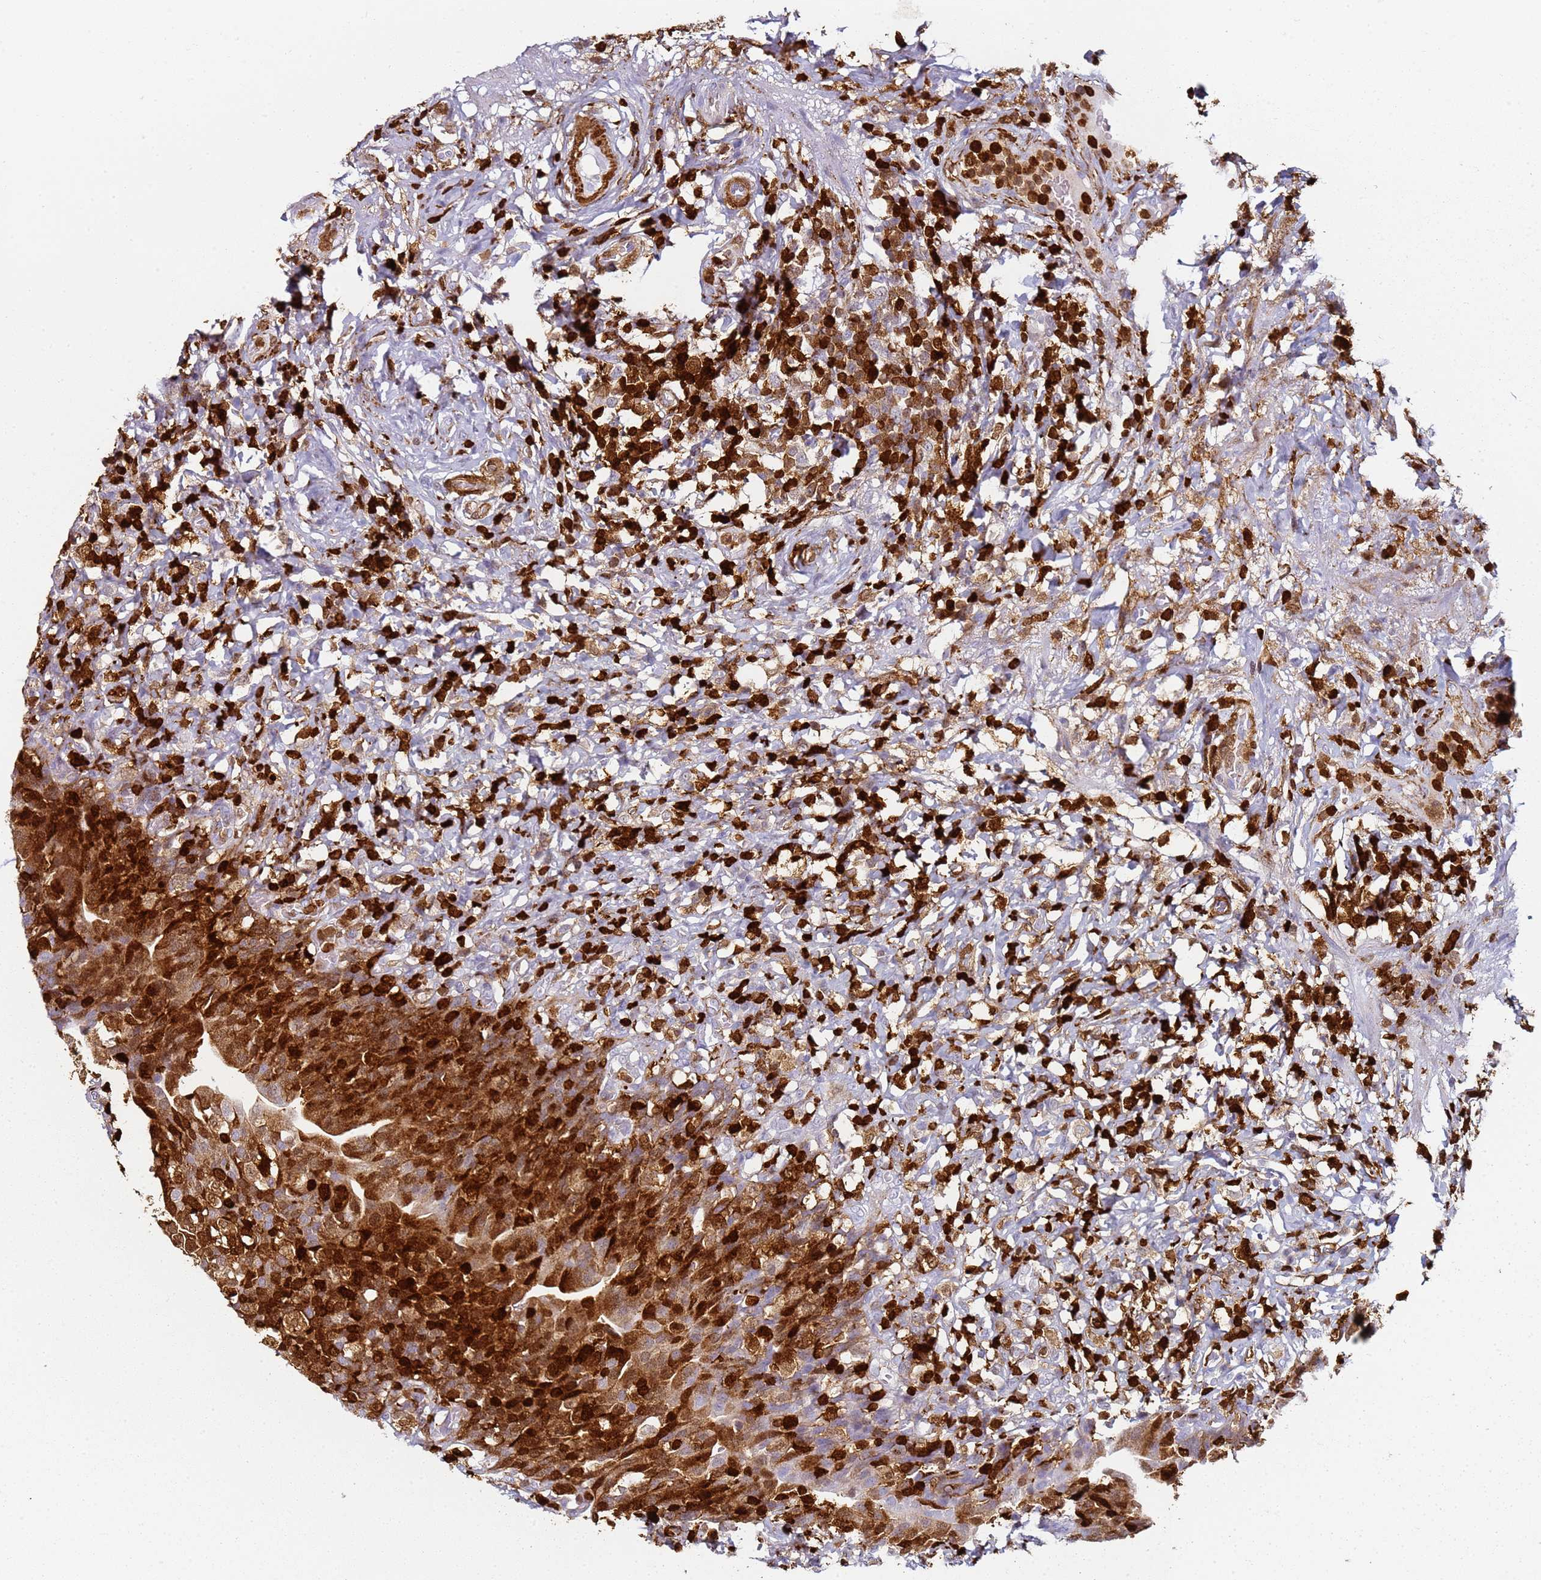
{"staining": {"intensity": "strong", "quantity": "25%-75%", "location": "cytoplasmic/membranous,nuclear"}, "tissue": "urinary bladder", "cell_type": "Urothelial cells", "image_type": "normal", "snomed": [{"axis": "morphology", "description": "Normal tissue, NOS"}, {"axis": "morphology", "description": "Inflammation, NOS"}, {"axis": "topography", "description": "Urinary bladder"}], "caption": "Immunohistochemistry of unremarkable urinary bladder reveals high levels of strong cytoplasmic/membranous,nuclear expression in about 25%-75% of urothelial cells. (DAB (3,3'-diaminobenzidine) = brown stain, brightfield microscopy at high magnification).", "gene": "S100A4", "patient": {"sex": "male", "age": 64}}